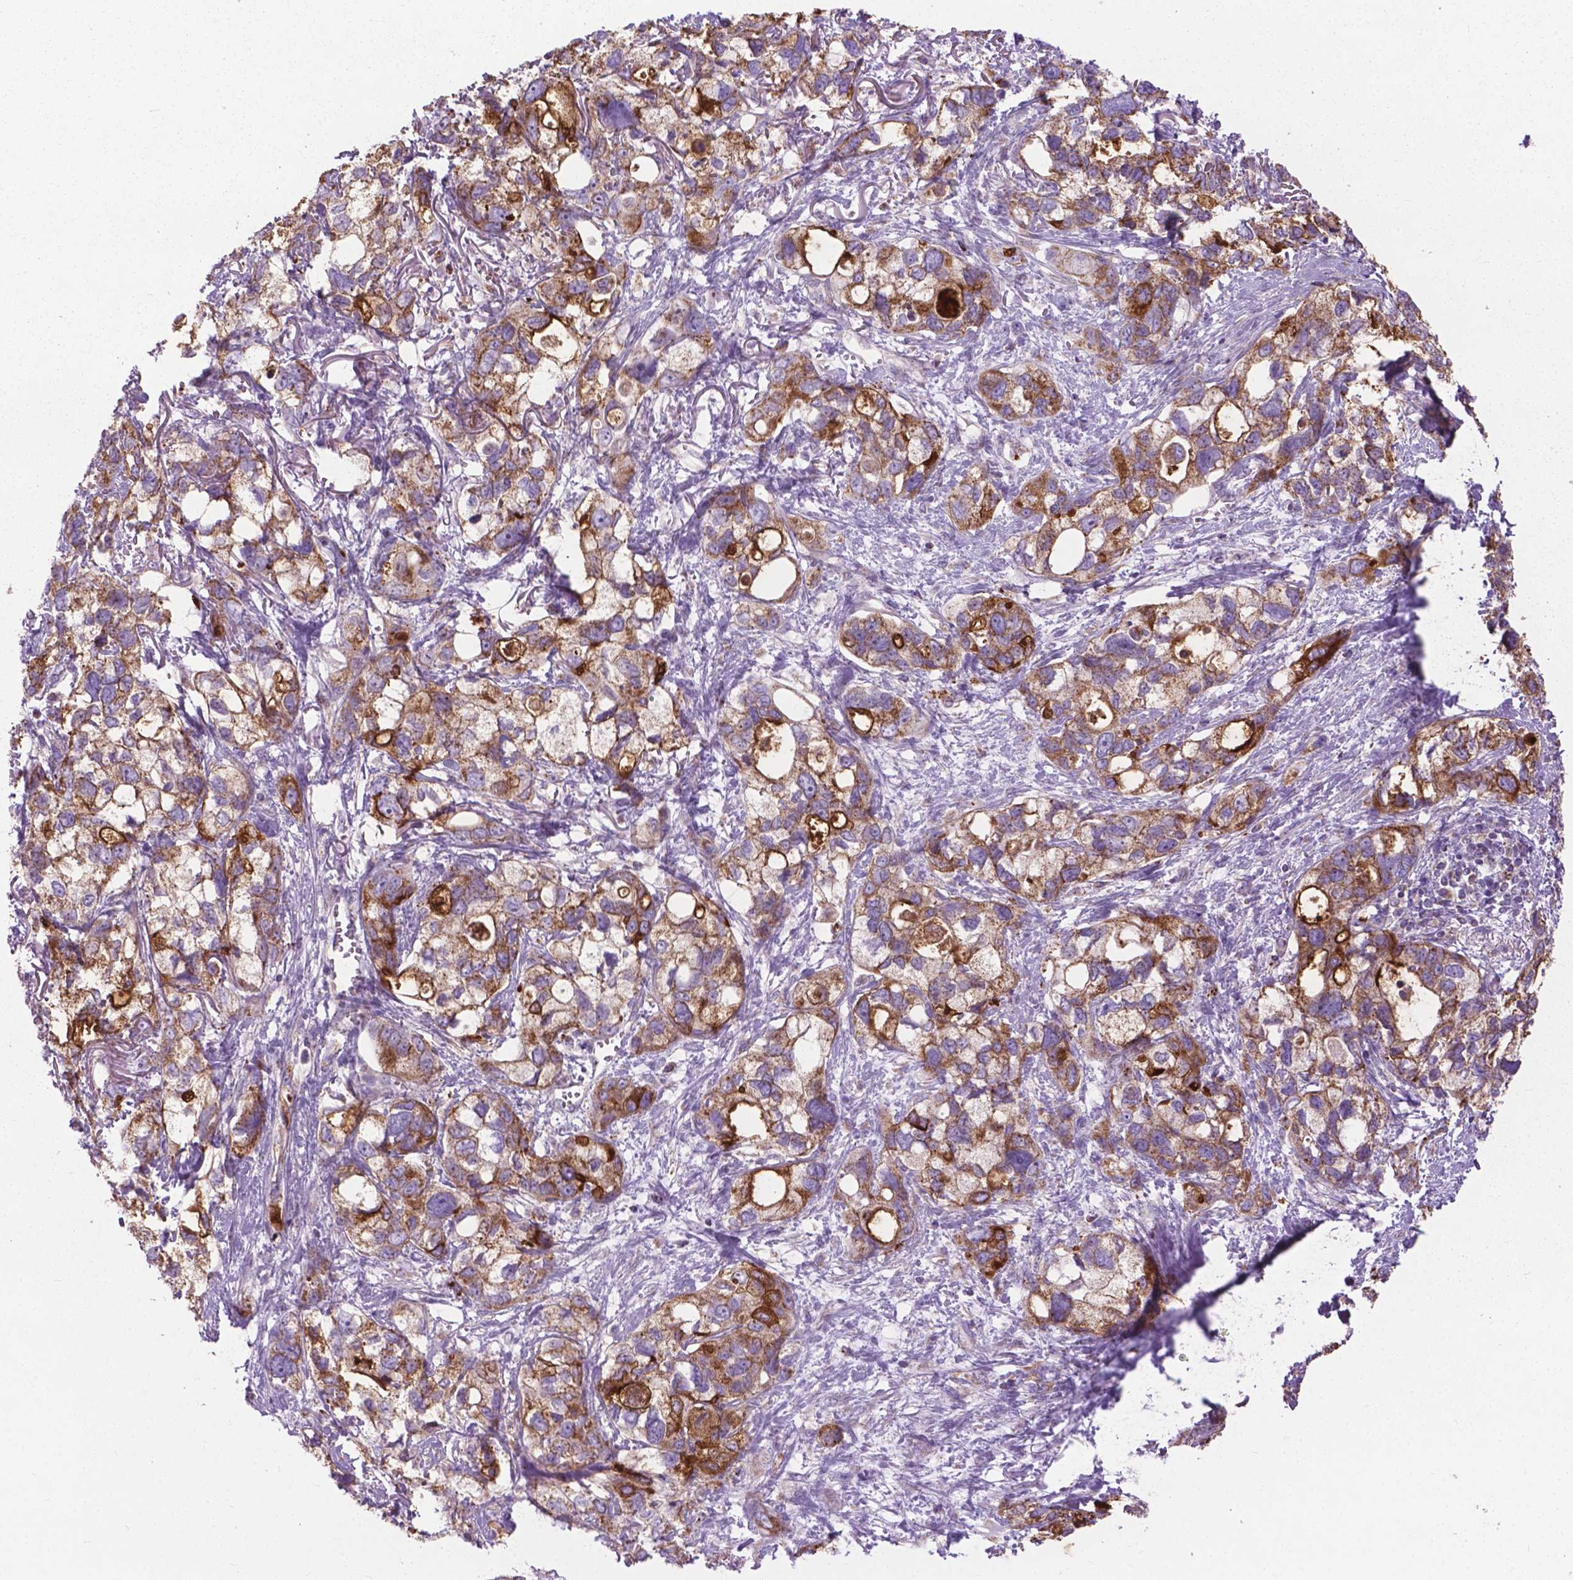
{"staining": {"intensity": "moderate", "quantity": ">75%", "location": "cytoplasmic/membranous"}, "tissue": "stomach cancer", "cell_type": "Tumor cells", "image_type": "cancer", "snomed": [{"axis": "morphology", "description": "Adenocarcinoma, NOS"}, {"axis": "topography", "description": "Stomach, upper"}], "caption": "An immunohistochemistry histopathology image of tumor tissue is shown. Protein staining in brown shows moderate cytoplasmic/membranous positivity in stomach adenocarcinoma within tumor cells.", "gene": "VDAC1", "patient": {"sex": "female", "age": 81}}